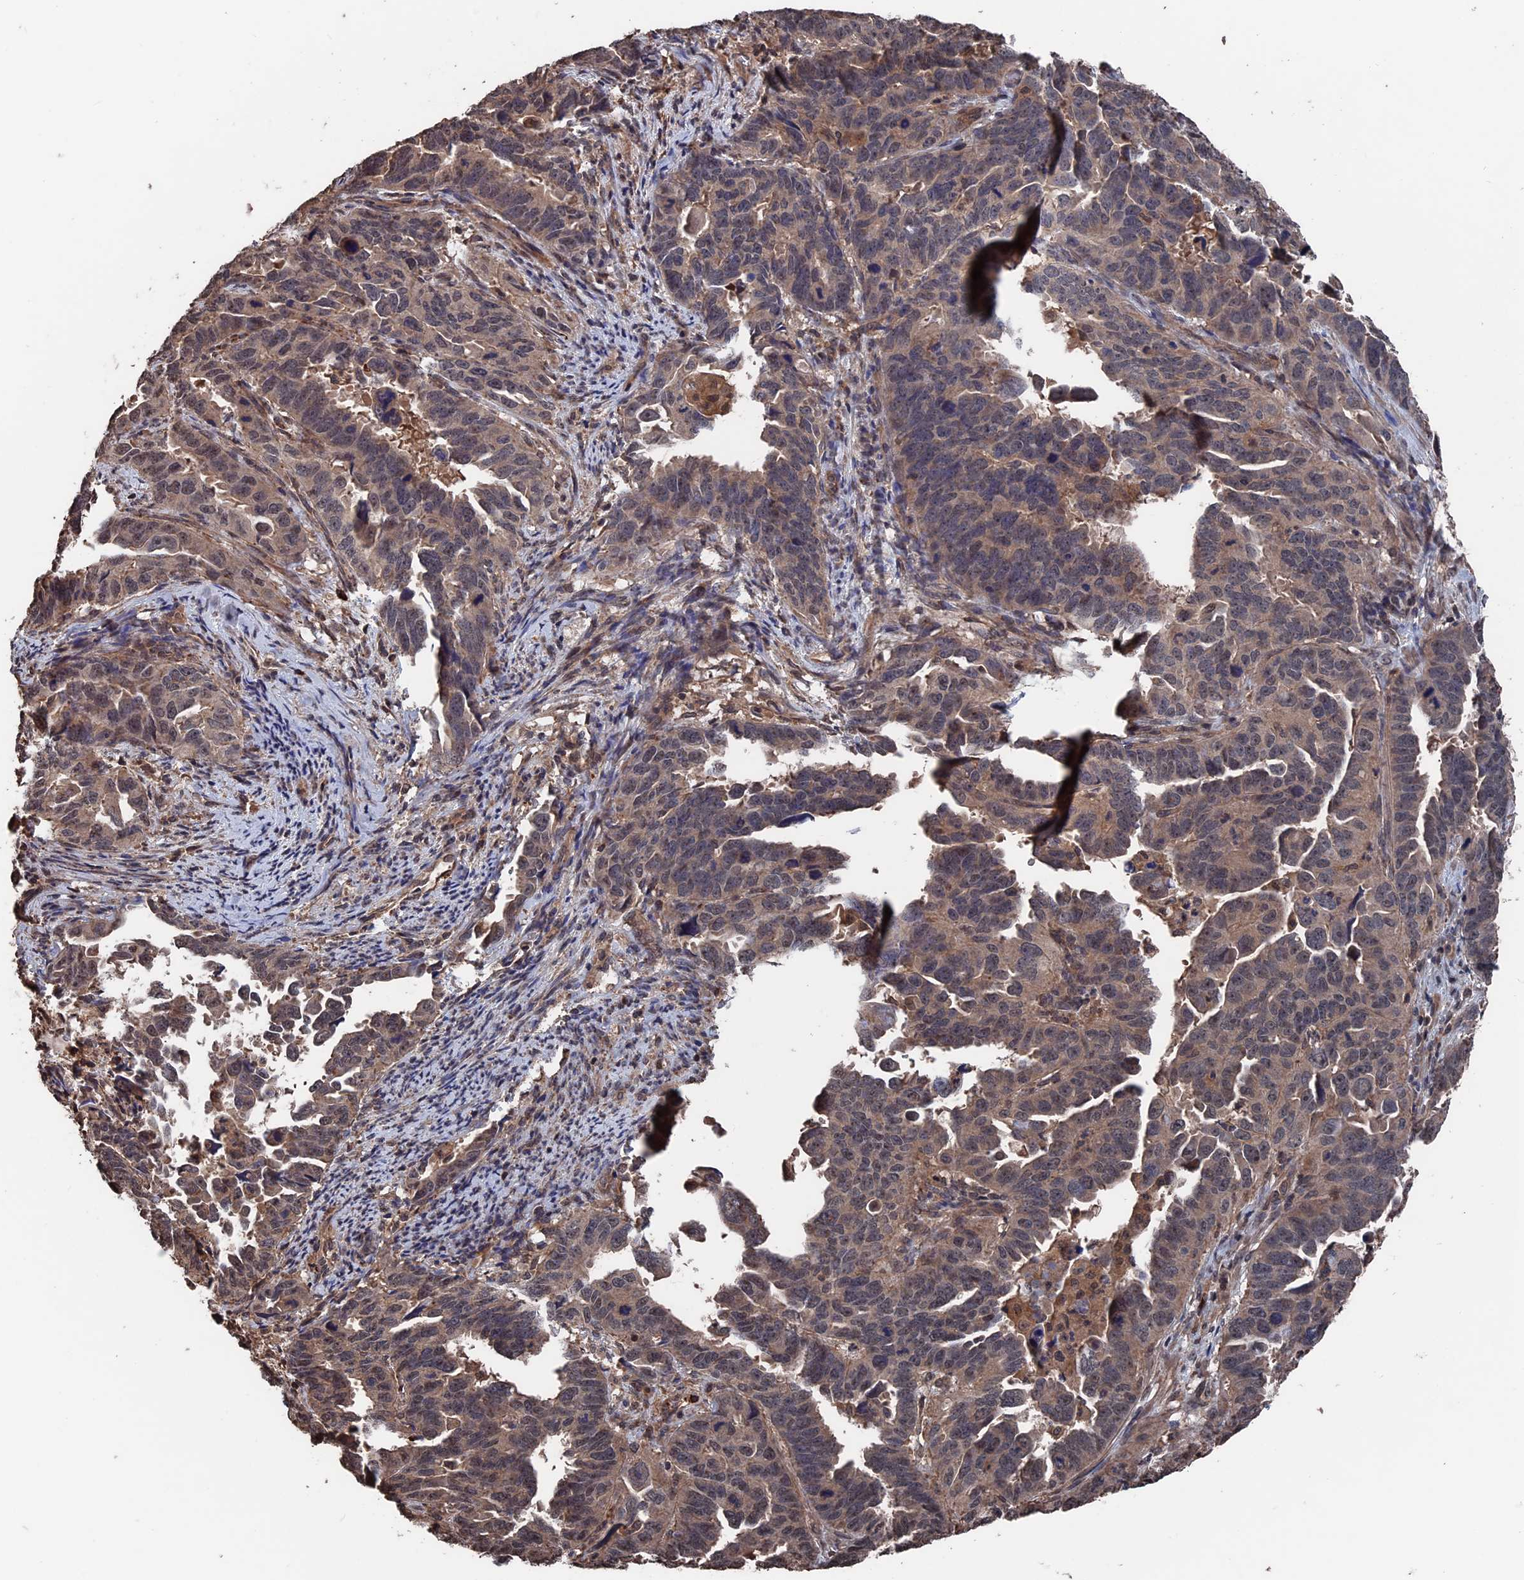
{"staining": {"intensity": "weak", "quantity": "25%-75%", "location": "nuclear"}, "tissue": "endometrial cancer", "cell_type": "Tumor cells", "image_type": "cancer", "snomed": [{"axis": "morphology", "description": "Adenocarcinoma, NOS"}, {"axis": "topography", "description": "Endometrium"}], "caption": "Immunohistochemical staining of human endometrial cancer (adenocarcinoma) exhibits weak nuclear protein positivity in approximately 25%-75% of tumor cells. (IHC, brightfield microscopy, high magnification).", "gene": "PDE12", "patient": {"sex": "female", "age": 65}}